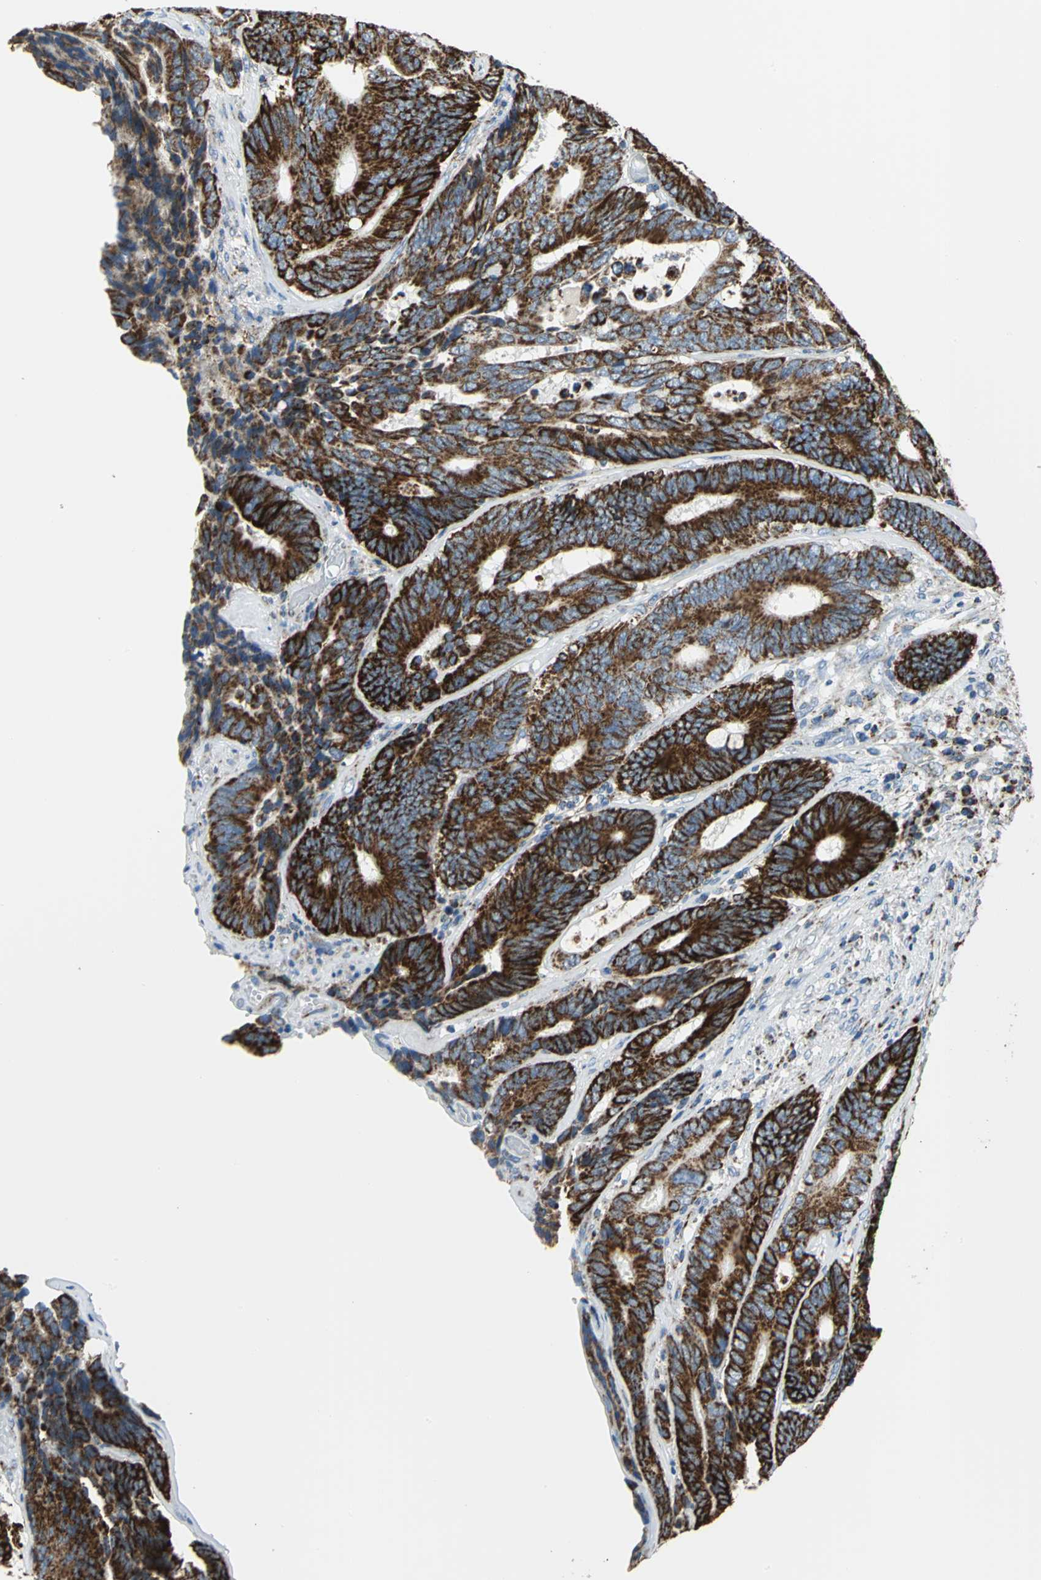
{"staining": {"intensity": "strong", "quantity": ">75%", "location": "cytoplasmic/membranous"}, "tissue": "colorectal cancer", "cell_type": "Tumor cells", "image_type": "cancer", "snomed": [{"axis": "morphology", "description": "Adenocarcinoma, NOS"}, {"axis": "topography", "description": "Colon"}], "caption": "This histopathology image exhibits colorectal adenocarcinoma stained with immunohistochemistry to label a protein in brown. The cytoplasmic/membranous of tumor cells show strong positivity for the protein. Nuclei are counter-stained blue.", "gene": "NTRK1", "patient": {"sex": "female", "age": 78}}